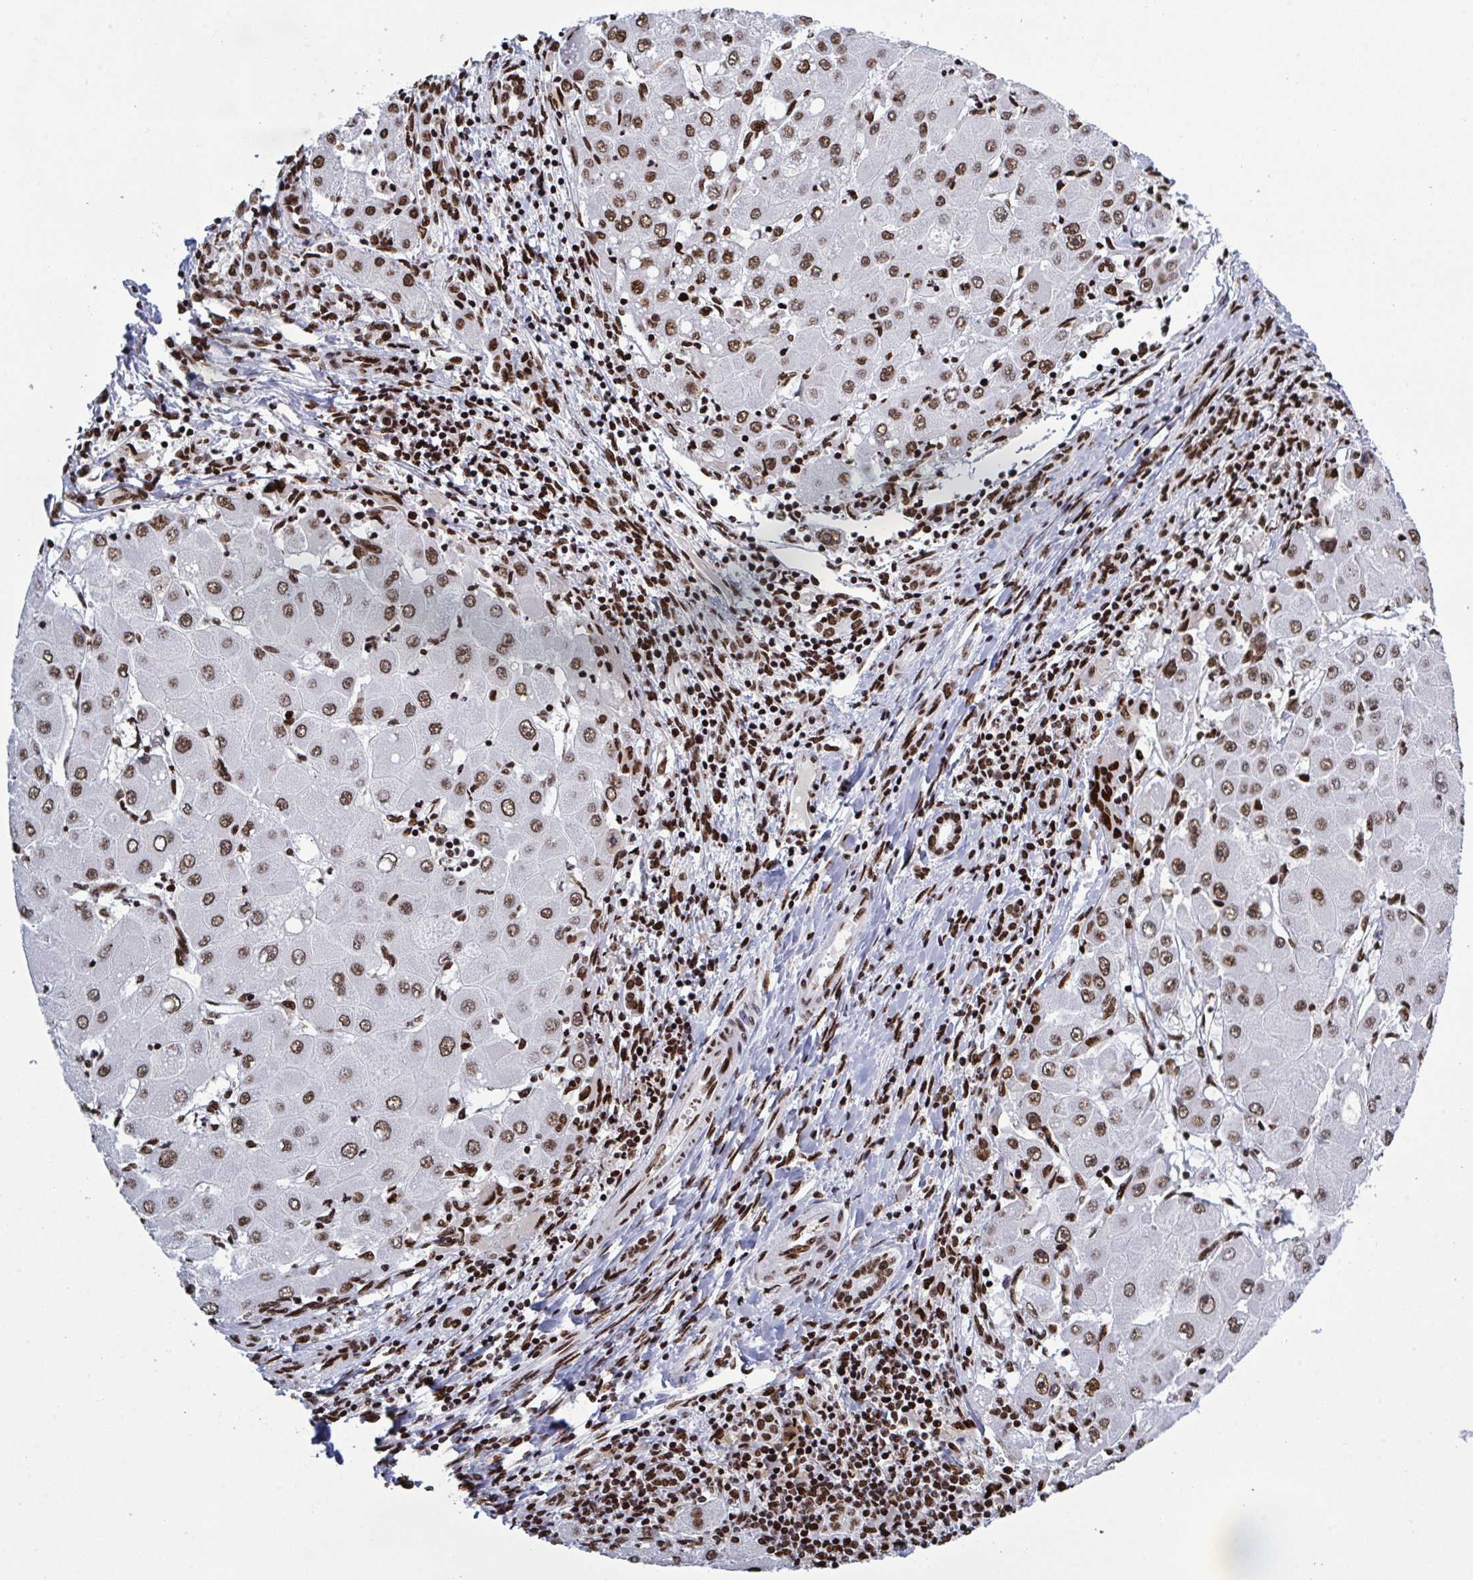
{"staining": {"intensity": "strong", "quantity": ">75%", "location": "nuclear"}, "tissue": "liver cancer", "cell_type": "Tumor cells", "image_type": "cancer", "snomed": [{"axis": "morphology", "description": "Carcinoma, Hepatocellular, NOS"}, {"axis": "topography", "description": "Liver"}], "caption": "A high amount of strong nuclear staining is appreciated in about >75% of tumor cells in liver cancer tissue.", "gene": "ZNF607", "patient": {"sex": "male", "age": 40}}